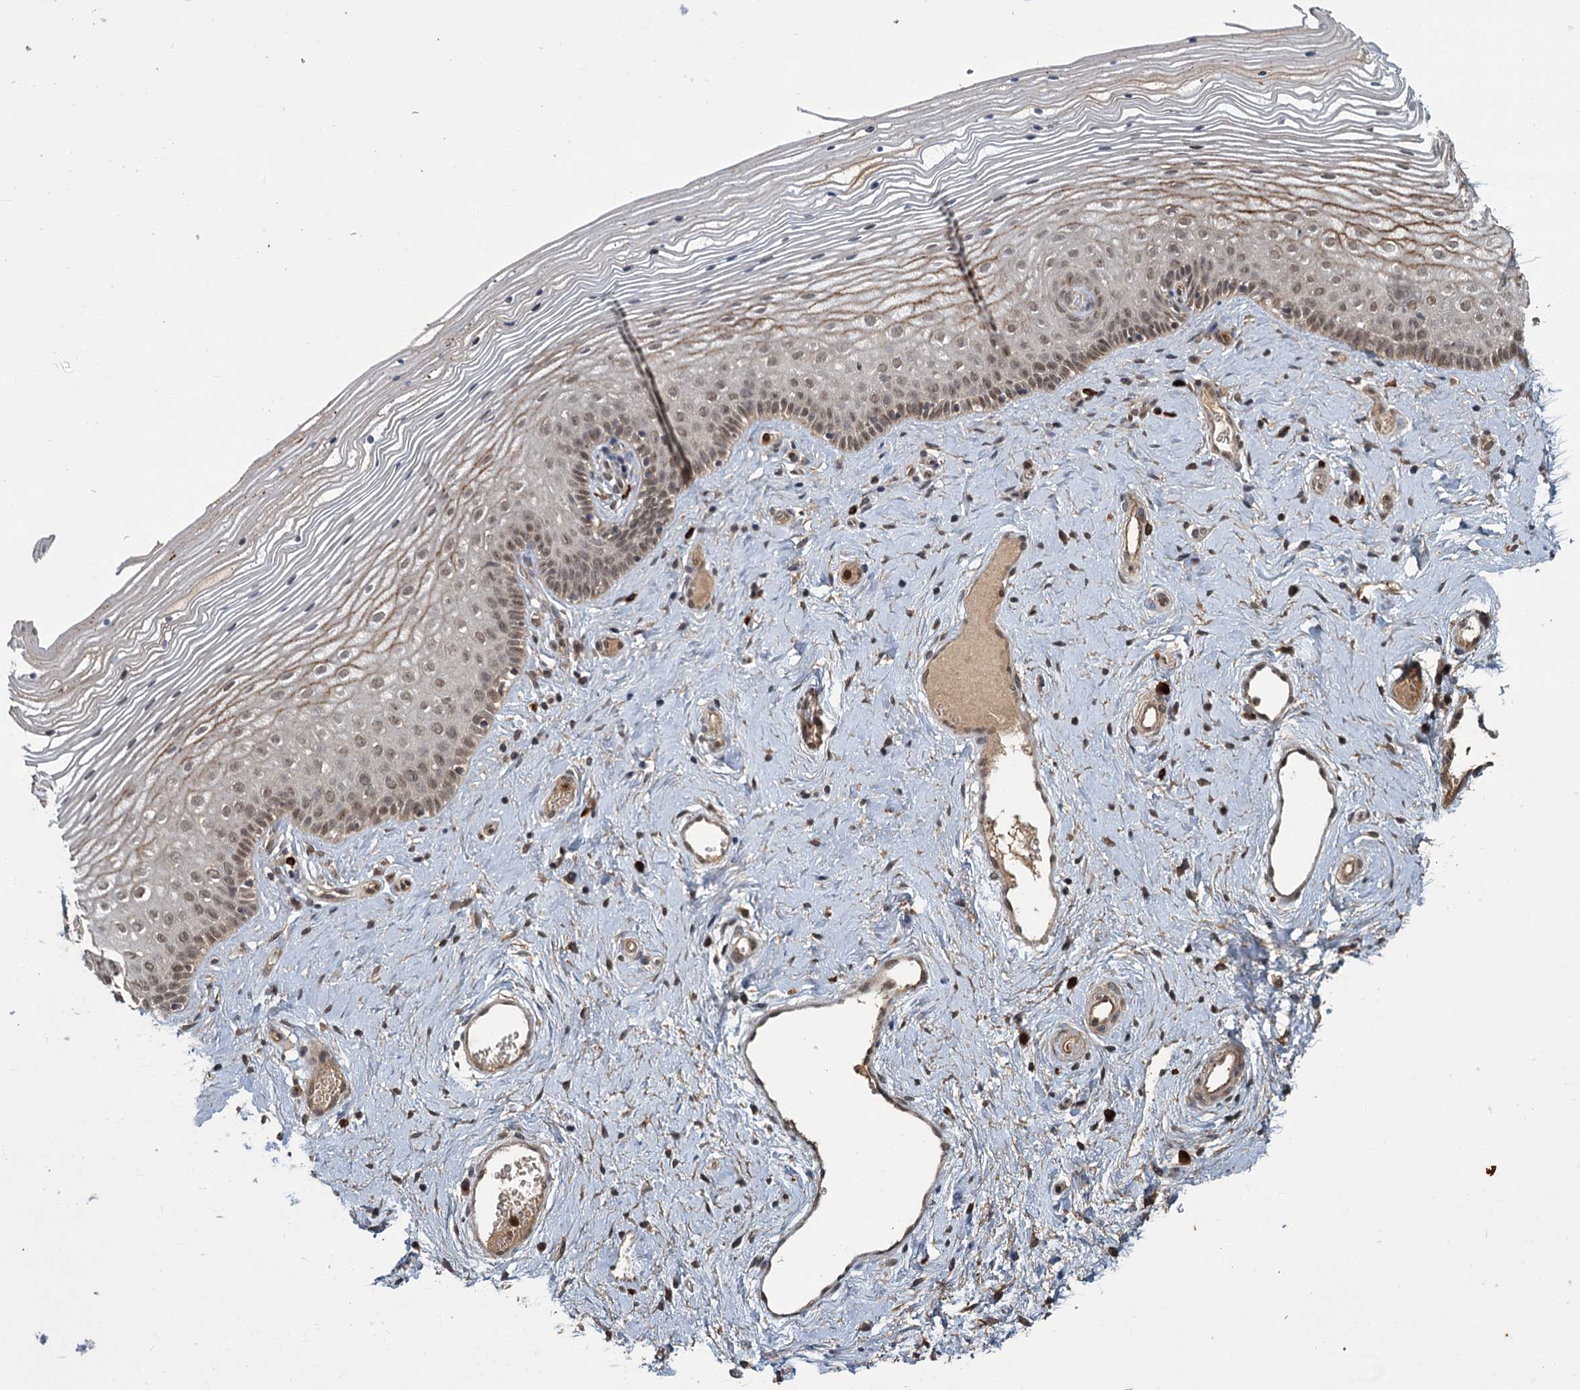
{"staining": {"intensity": "moderate", "quantity": "25%-75%", "location": "cytoplasmic/membranous,nuclear"}, "tissue": "vagina", "cell_type": "Squamous epithelial cells", "image_type": "normal", "snomed": [{"axis": "morphology", "description": "Normal tissue, NOS"}, {"axis": "topography", "description": "Vagina"}], "caption": "Vagina stained with DAB immunohistochemistry reveals medium levels of moderate cytoplasmic/membranous,nuclear positivity in approximately 25%-75% of squamous epithelial cells. The staining was performed using DAB to visualize the protein expression in brown, while the nuclei were stained in blue with hematoxylin (Magnification: 20x).", "gene": "KANSL2", "patient": {"sex": "female", "age": 46}}